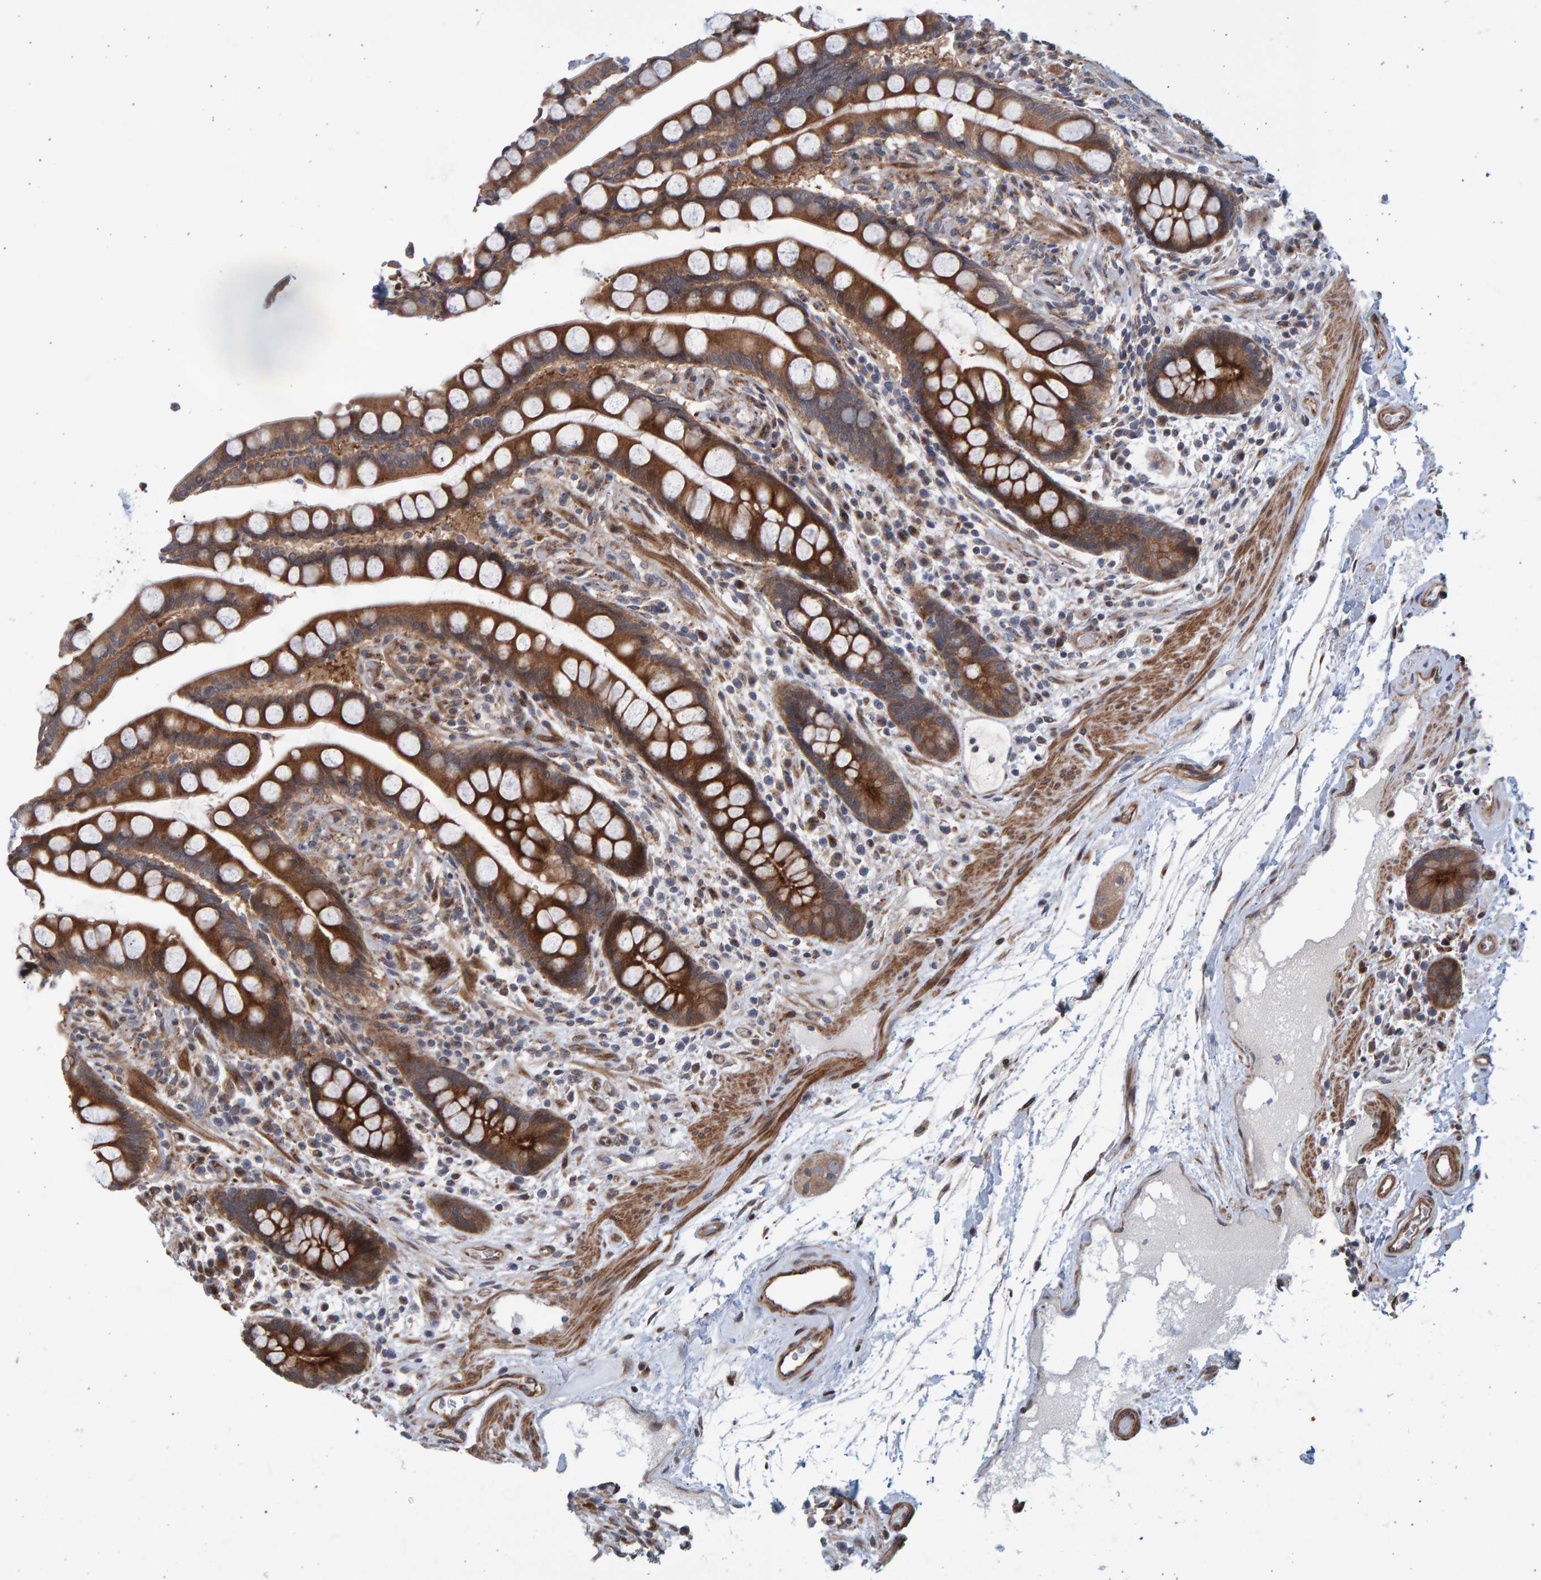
{"staining": {"intensity": "strong", "quantity": ">75%", "location": "cytoplasmic/membranous"}, "tissue": "colon", "cell_type": "Endothelial cells", "image_type": "normal", "snomed": [{"axis": "morphology", "description": "Normal tissue, NOS"}, {"axis": "topography", "description": "Colon"}], "caption": "The immunohistochemical stain highlights strong cytoplasmic/membranous positivity in endothelial cells of benign colon. The protein is stained brown, and the nuclei are stained in blue (DAB IHC with brightfield microscopy, high magnification).", "gene": "LRBA", "patient": {"sex": "male", "age": 73}}